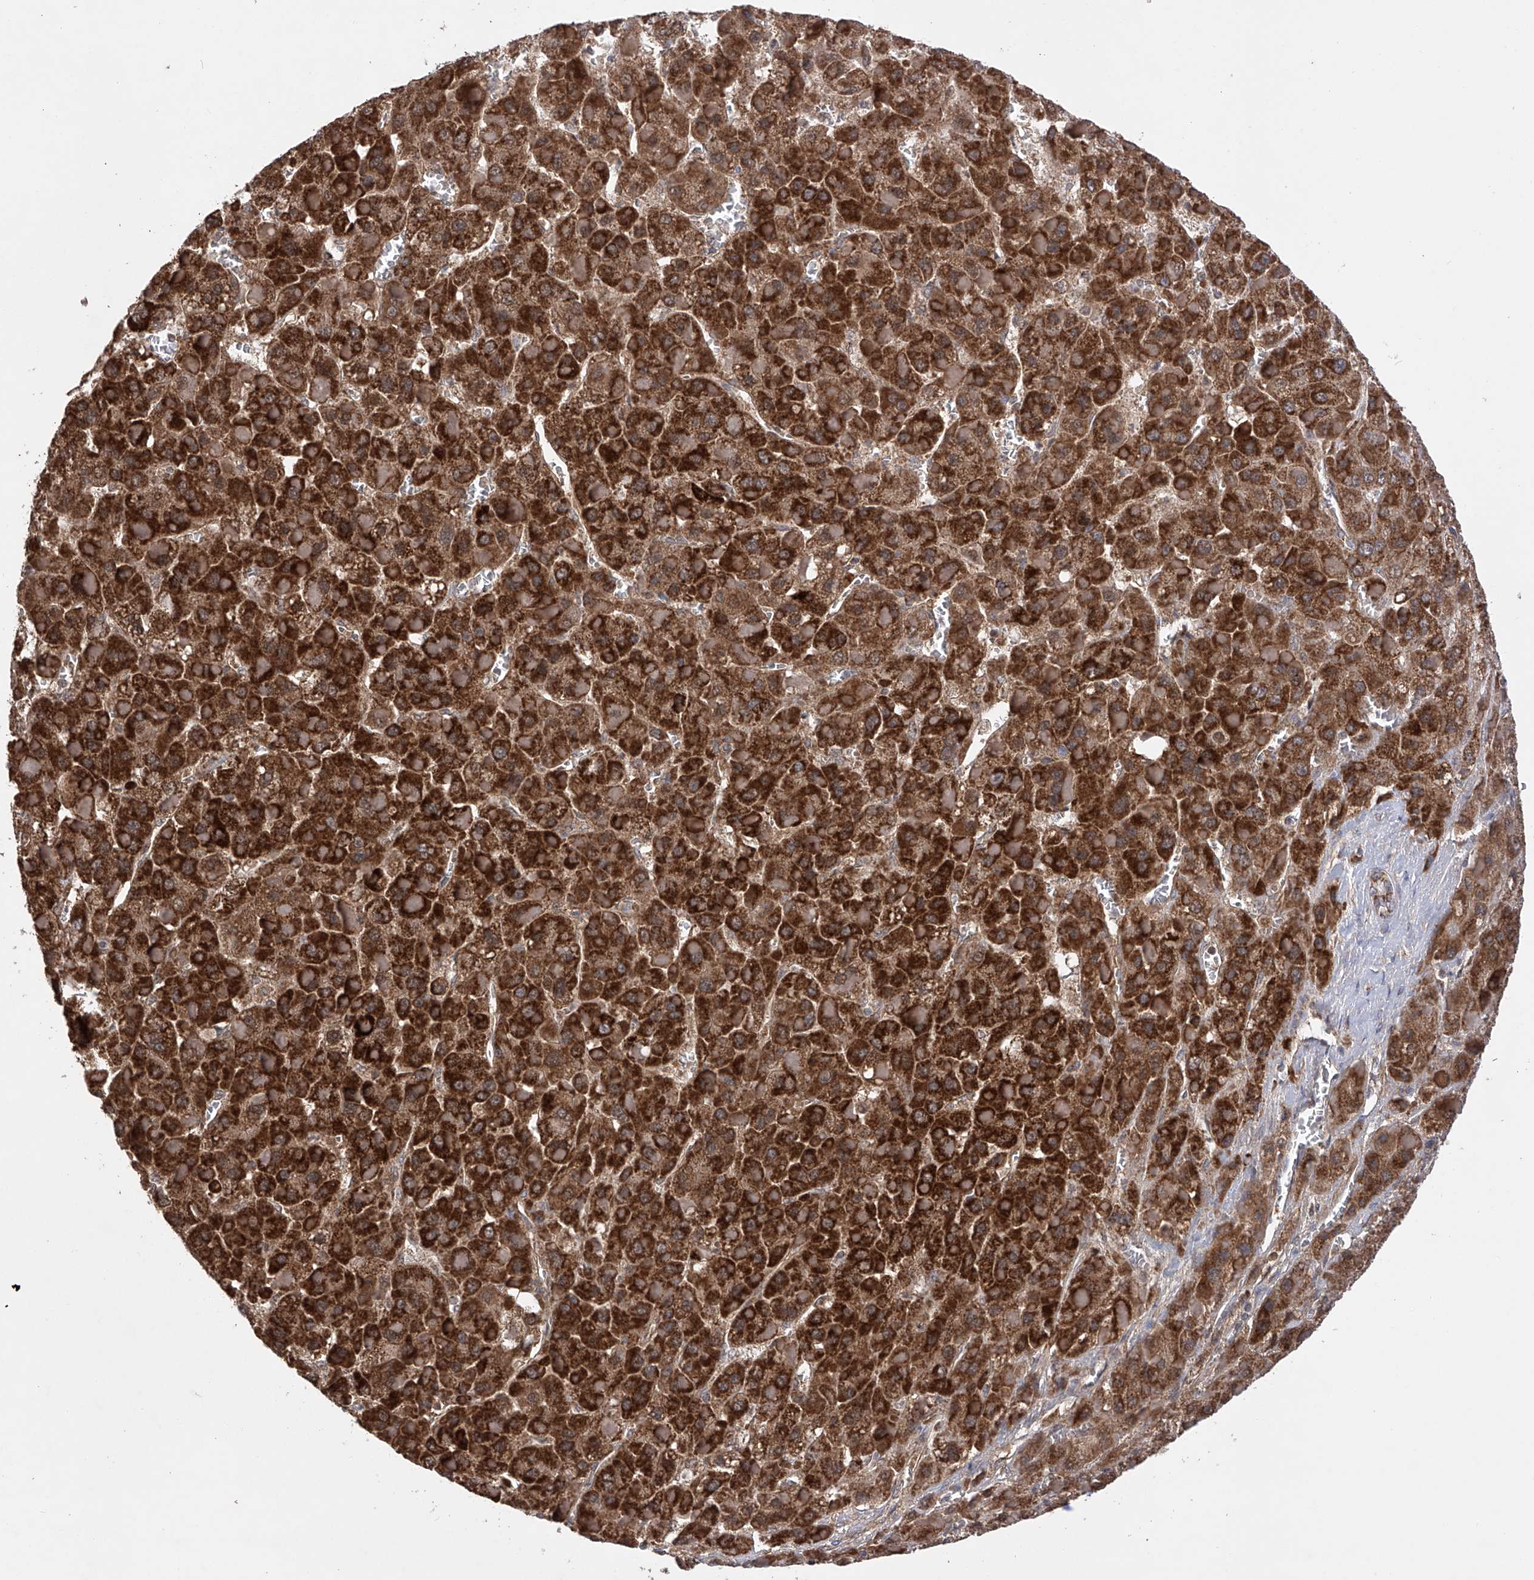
{"staining": {"intensity": "strong", "quantity": ">75%", "location": "cytoplasmic/membranous"}, "tissue": "liver cancer", "cell_type": "Tumor cells", "image_type": "cancer", "snomed": [{"axis": "morphology", "description": "Carcinoma, Hepatocellular, NOS"}, {"axis": "topography", "description": "Liver"}], "caption": "The immunohistochemical stain highlights strong cytoplasmic/membranous expression in tumor cells of liver cancer tissue.", "gene": "SDHAF4", "patient": {"sex": "female", "age": 73}}